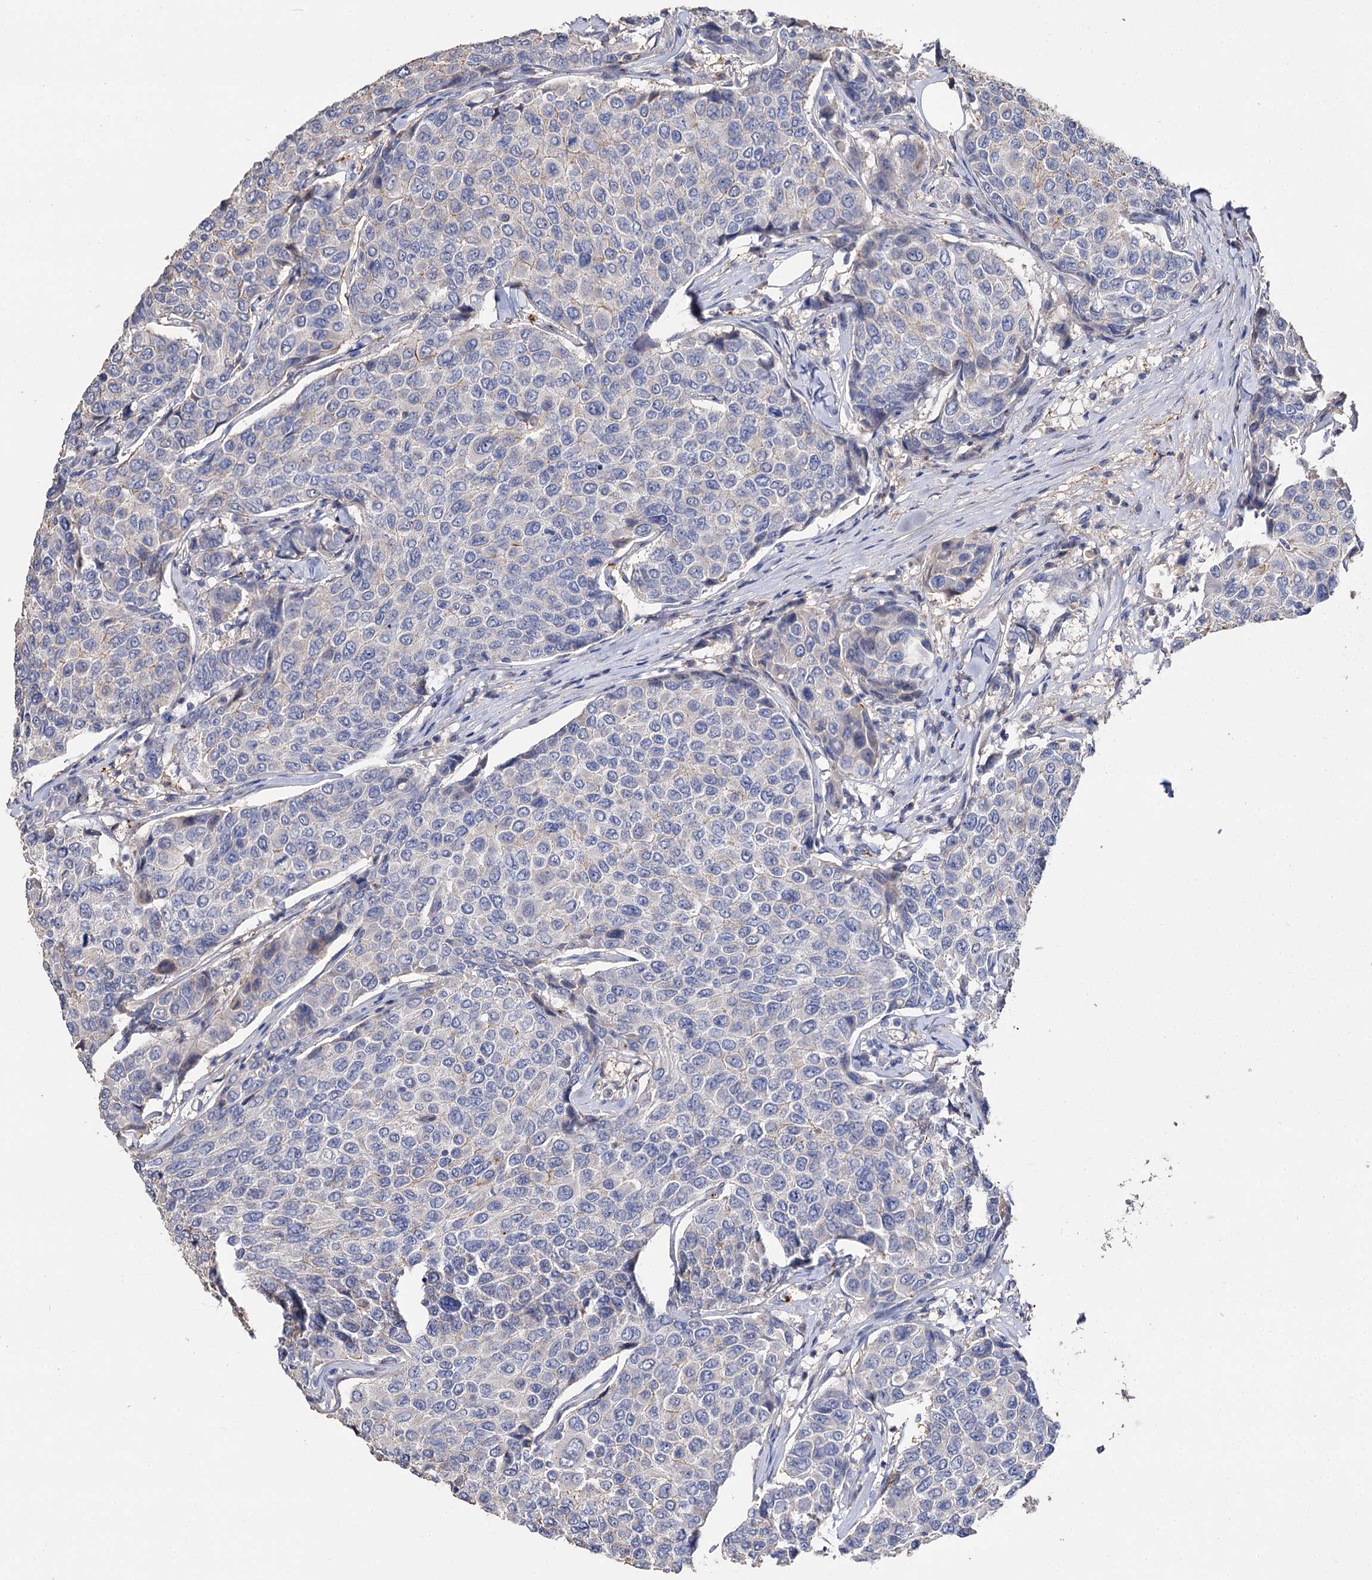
{"staining": {"intensity": "negative", "quantity": "none", "location": "none"}, "tissue": "breast cancer", "cell_type": "Tumor cells", "image_type": "cancer", "snomed": [{"axis": "morphology", "description": "Duct carcinoma"}, {"axis": "topography", "description": "Breast"}], "caption": "Immunohistochemistry (IHC) of human breast cancer (intraductal carcinoma) reveals no positivity in tumor cells.", "gene": "DNAH6", "patient": {"sex": "female", "age": 55}}